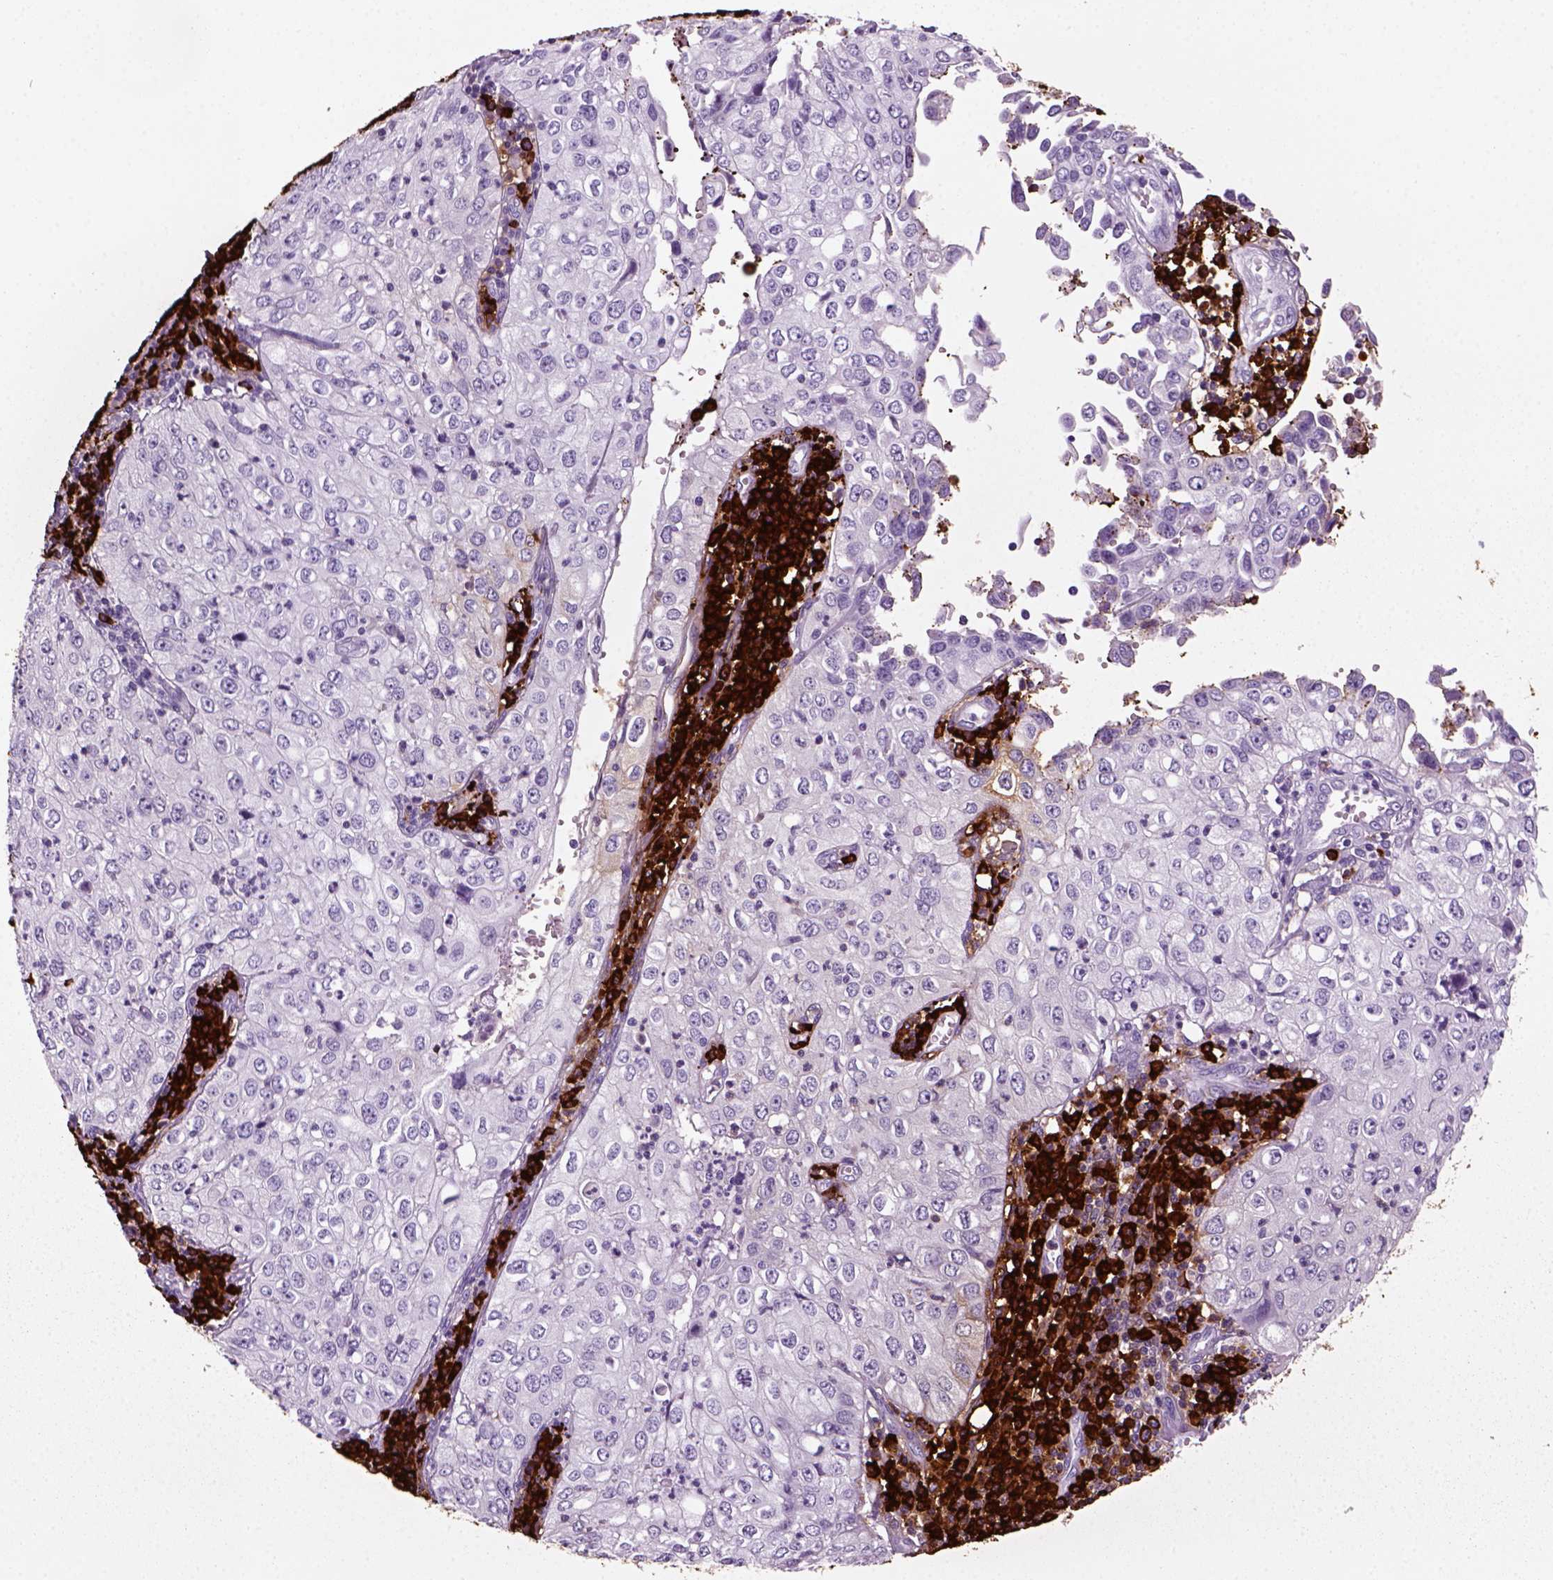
{"staining": {"intensity": "negative", "quantity": "none", "location": "none"}, "tissue": "cervical cancer", "cell_type": "Tumor cells", "image_type": "cancer", "snomed": [{"axis": "morphology", "description": "Squamous cell carcinoma, NOS"}, {"axis": "topography", "description": "Cervix"}], "caption": "Photomicrograph shows no significant protein expression in tumor cells of cervical cancer.", "gene": "MZB1", "patient": {"sex": "female", "age": 24}}